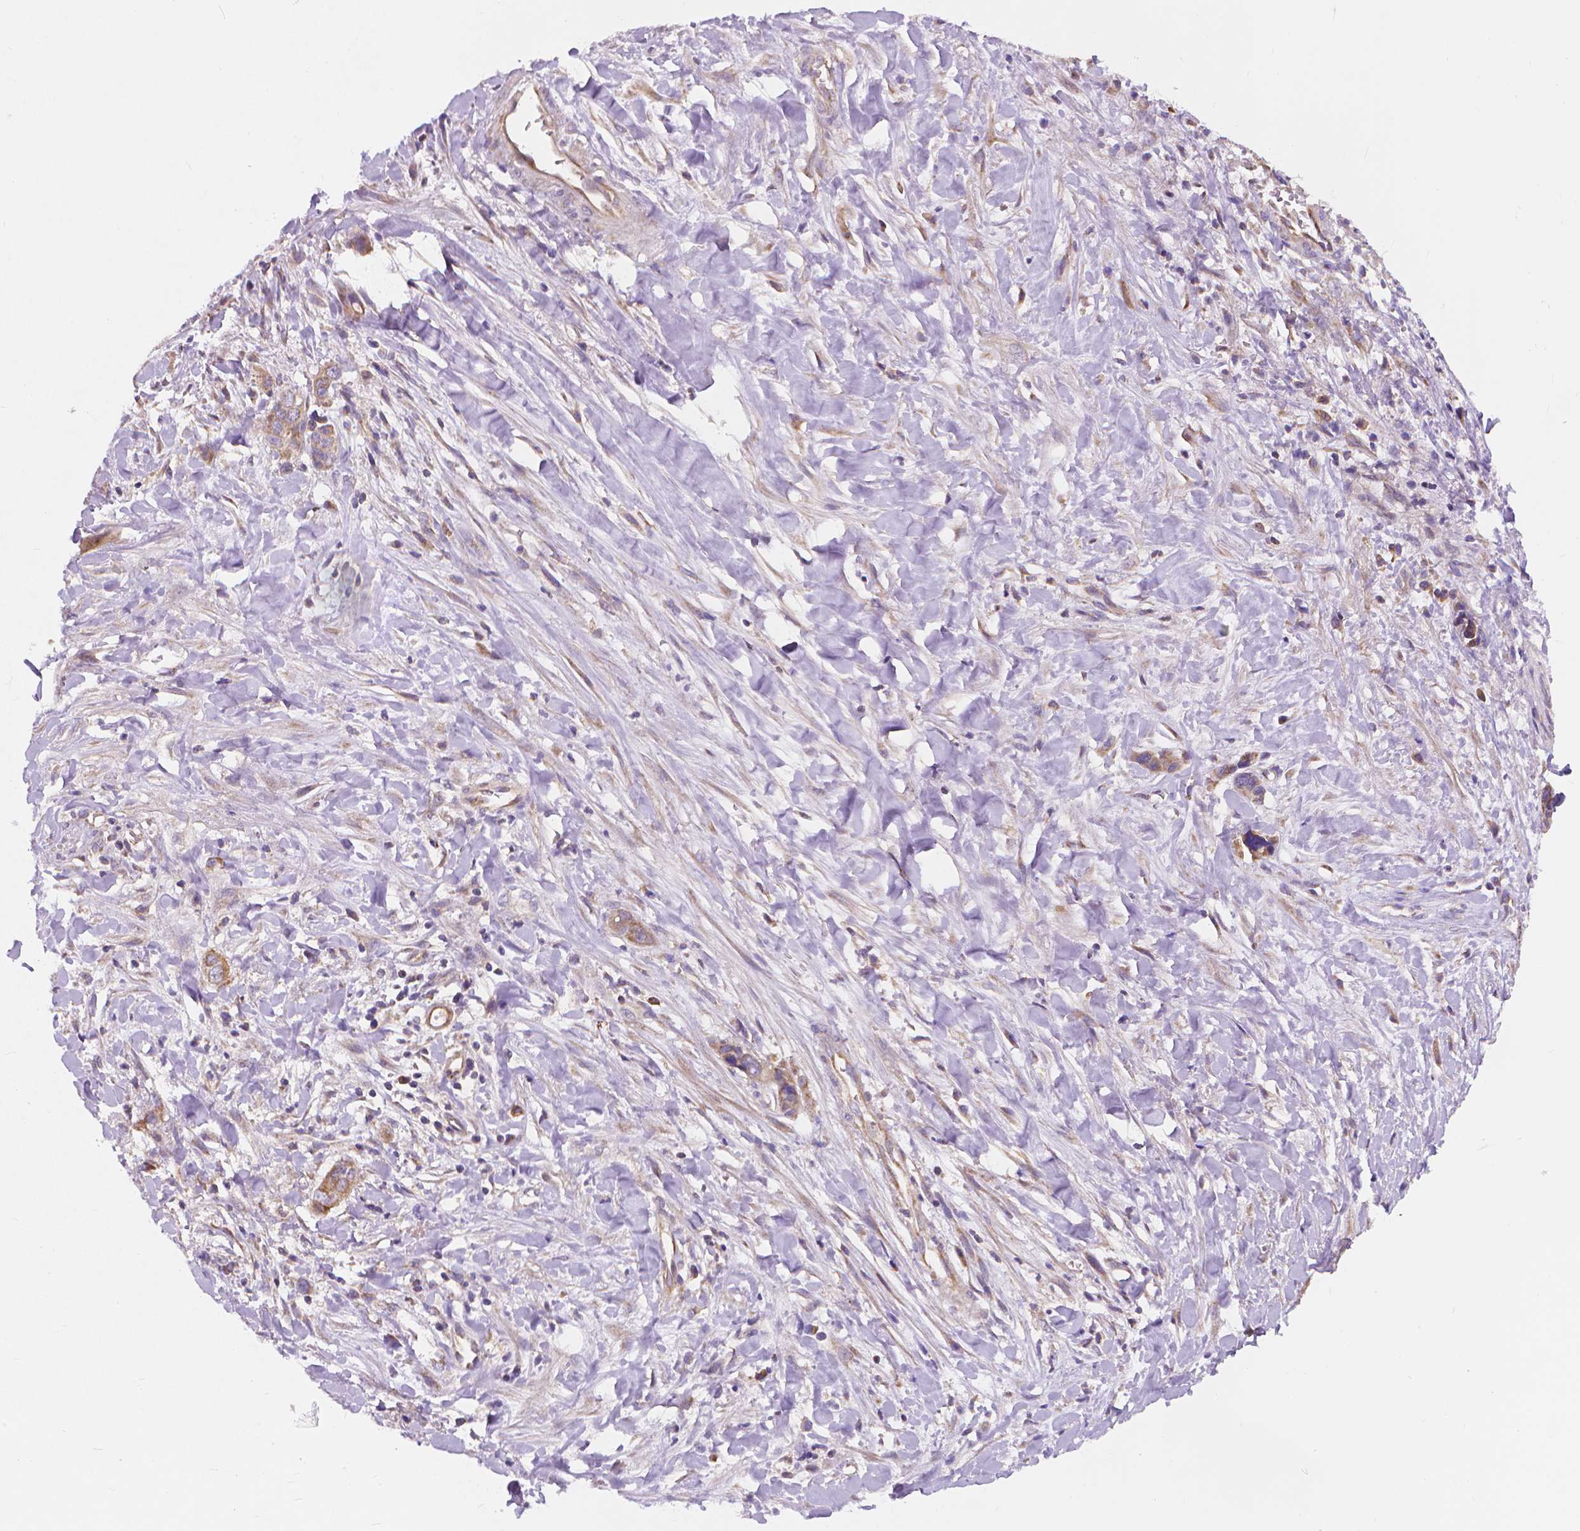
{"staining": {"intensity": "weak", "quantity": ">75%", "location": "cytoplasmic/membranous"}, "tissue": "liver cancer", "cell_type": "Tumor cells", "image_type": "cancer", "snomed": [{"axis": "morphology", "description": "Cholangiocarcinoma"}, {"axis": "topography", "description": "Liver"}], "caption": "A low amount of weak cytoplasmic/membranous expression is seen in about >75% of tumor cells in cholangiocarcinoma (liver) tissue.", "gene": "SNCAIP", "patient": {"sex": "female", "age": 79}}